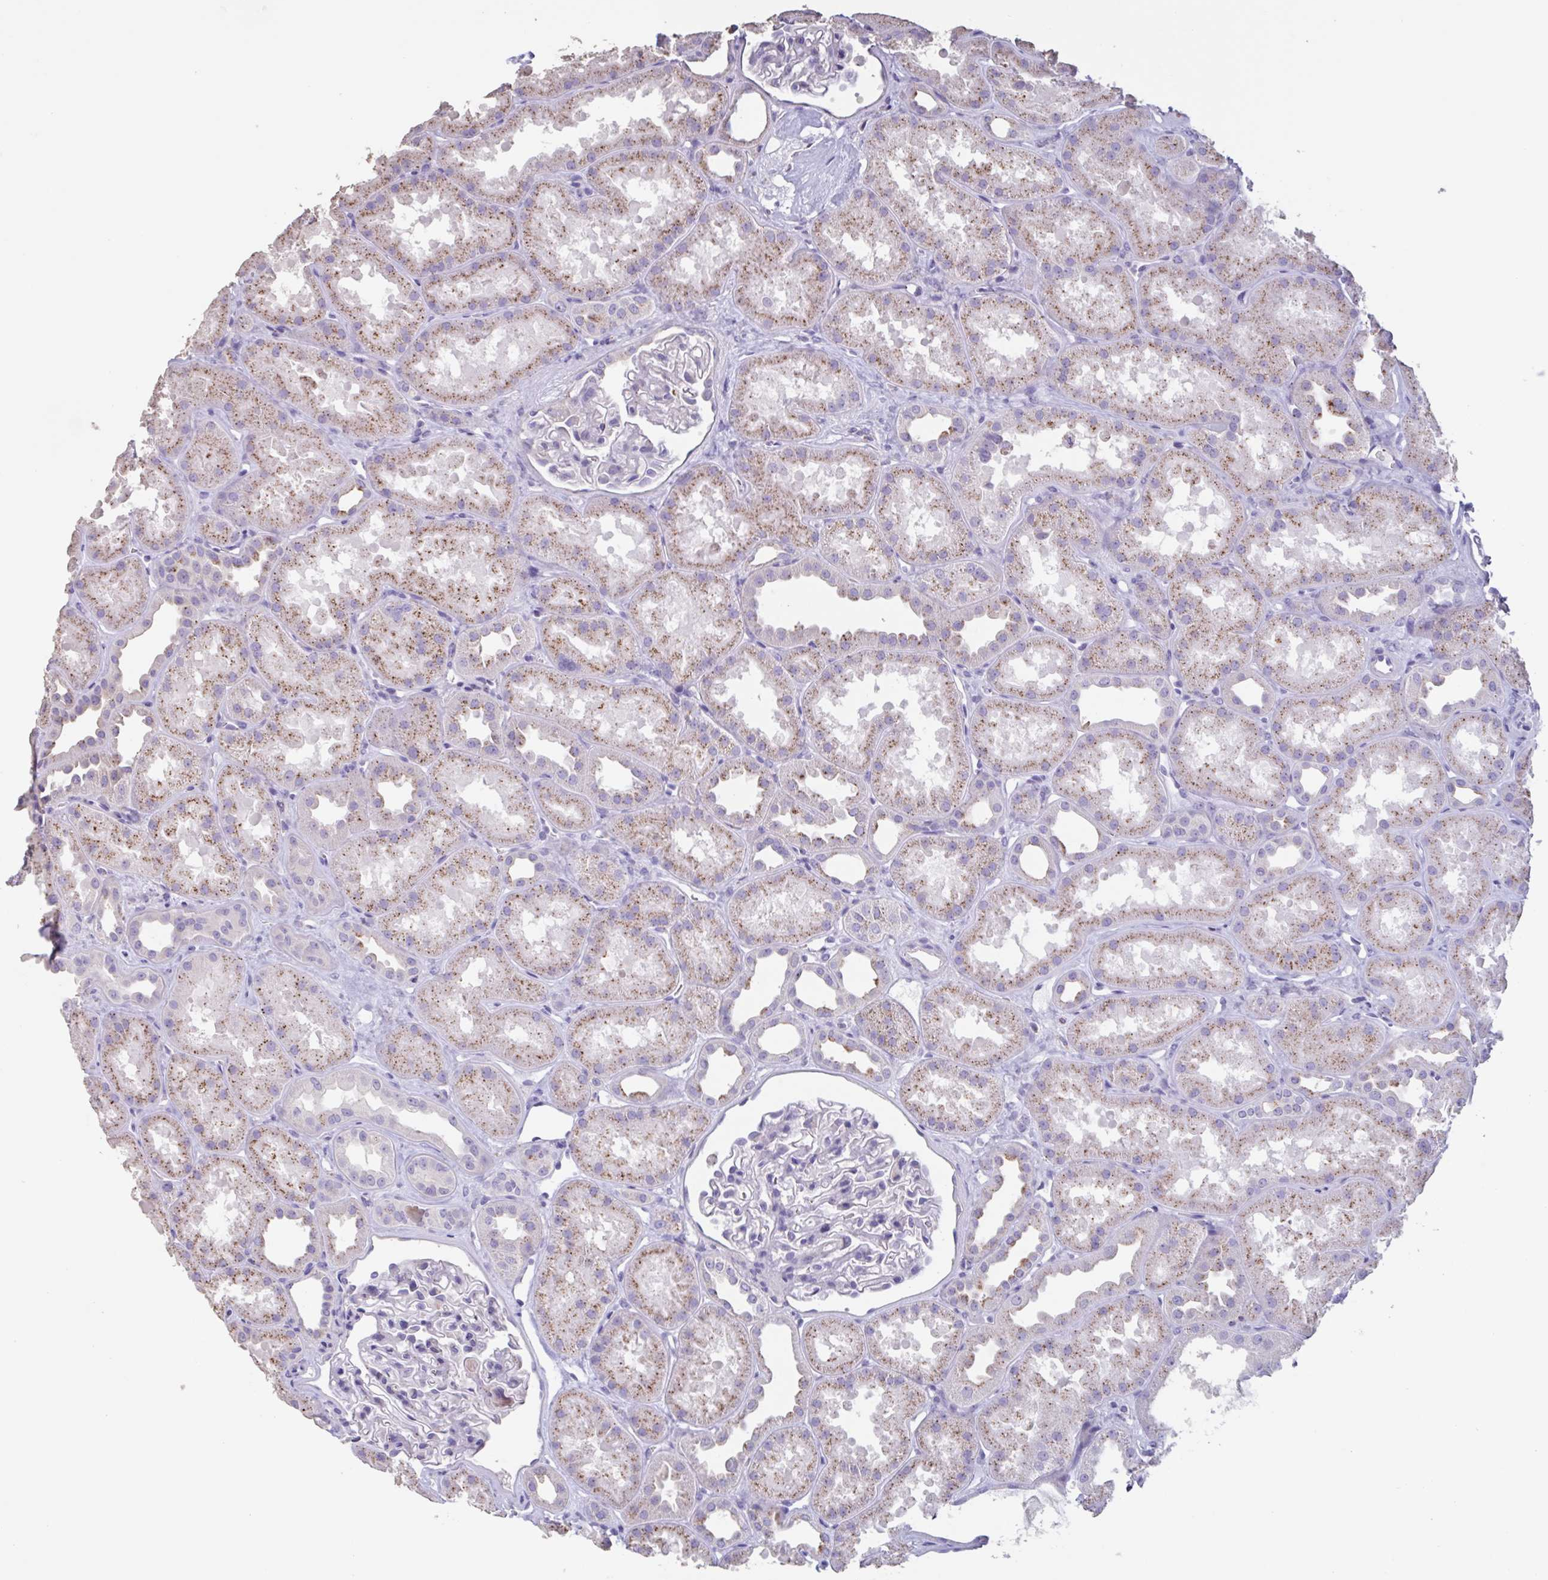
{"staining": {"intensity": "negative", "quantity": "none", "location": "none"}, "tissue": "kidney", "cell_type": "Cells in glomeruli", "image_type": "normal", "snomed": [{"axis": "morphology", "description": "Normal tissue, NOS"}, {"axis": "topography", "description": "Kidney"}], "caption": "Micrograph shows no significant protein positivity in cells in glomeruli of normal kidney. (DAB (3,3'-diaminobenzidine) immunohistochemistry (IHC), high magnification).", "gene": "CHMP5", "patient": {"sex": "male", "age": 61}}